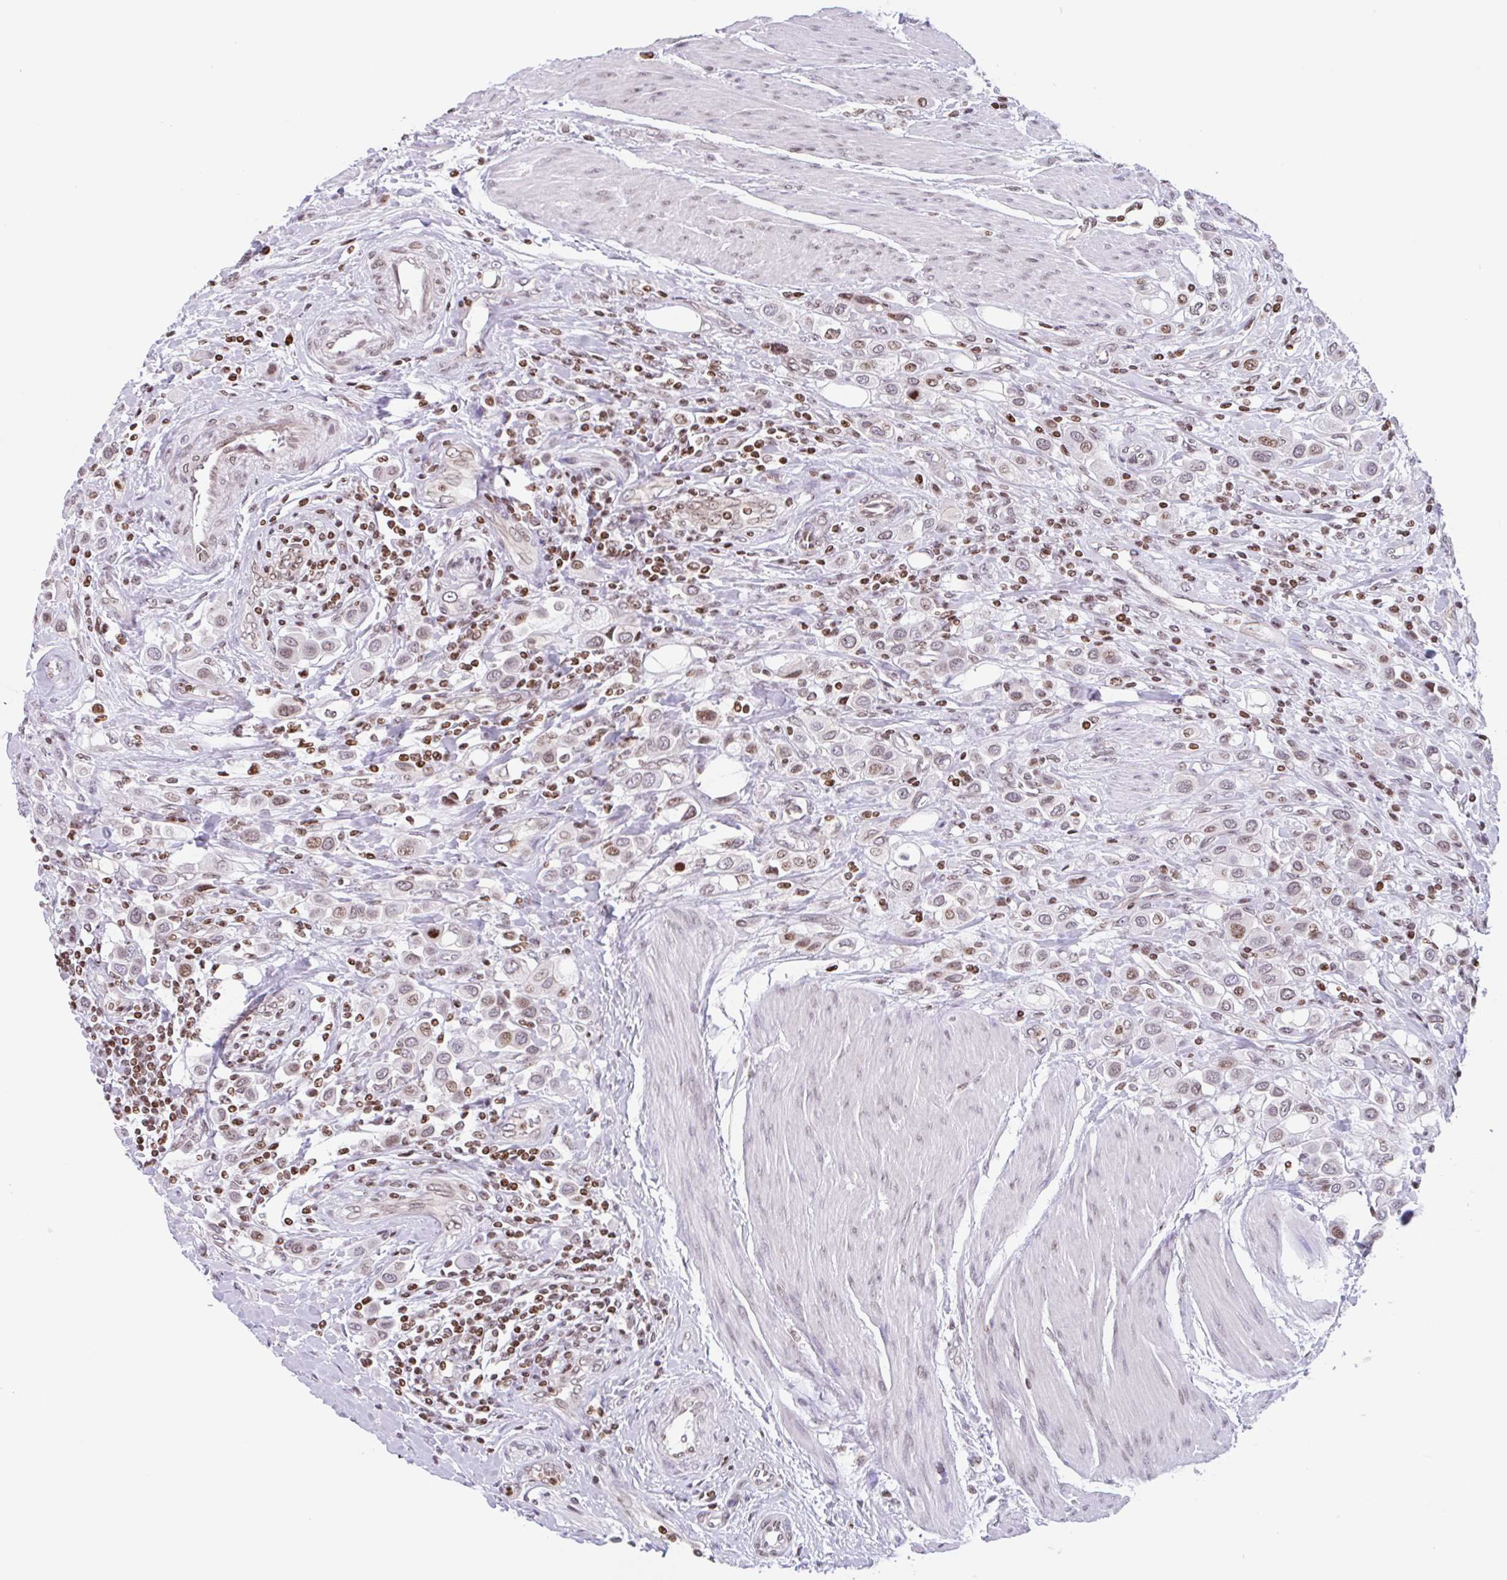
{"staining": {"intensity": "weak", "quantity": ">75%", "location": "nuclear"}, "tissue": "urothelial cancer", "cell_type": "Tumor cells", "image_type": "cancer", "snomed": [{"axis": "morphology", "description": "Urothelial carcinoma, High grade"}, {"axis": "topography", "description": "Urinary bladder"}], "caption": "Tumor cells show low levels of weak nuclear staining in approximately >75% of cells in human urothelial carcinoma (high-grade).", "gene": "NOL6", "patient": {"sex": "male", "age": 50}}